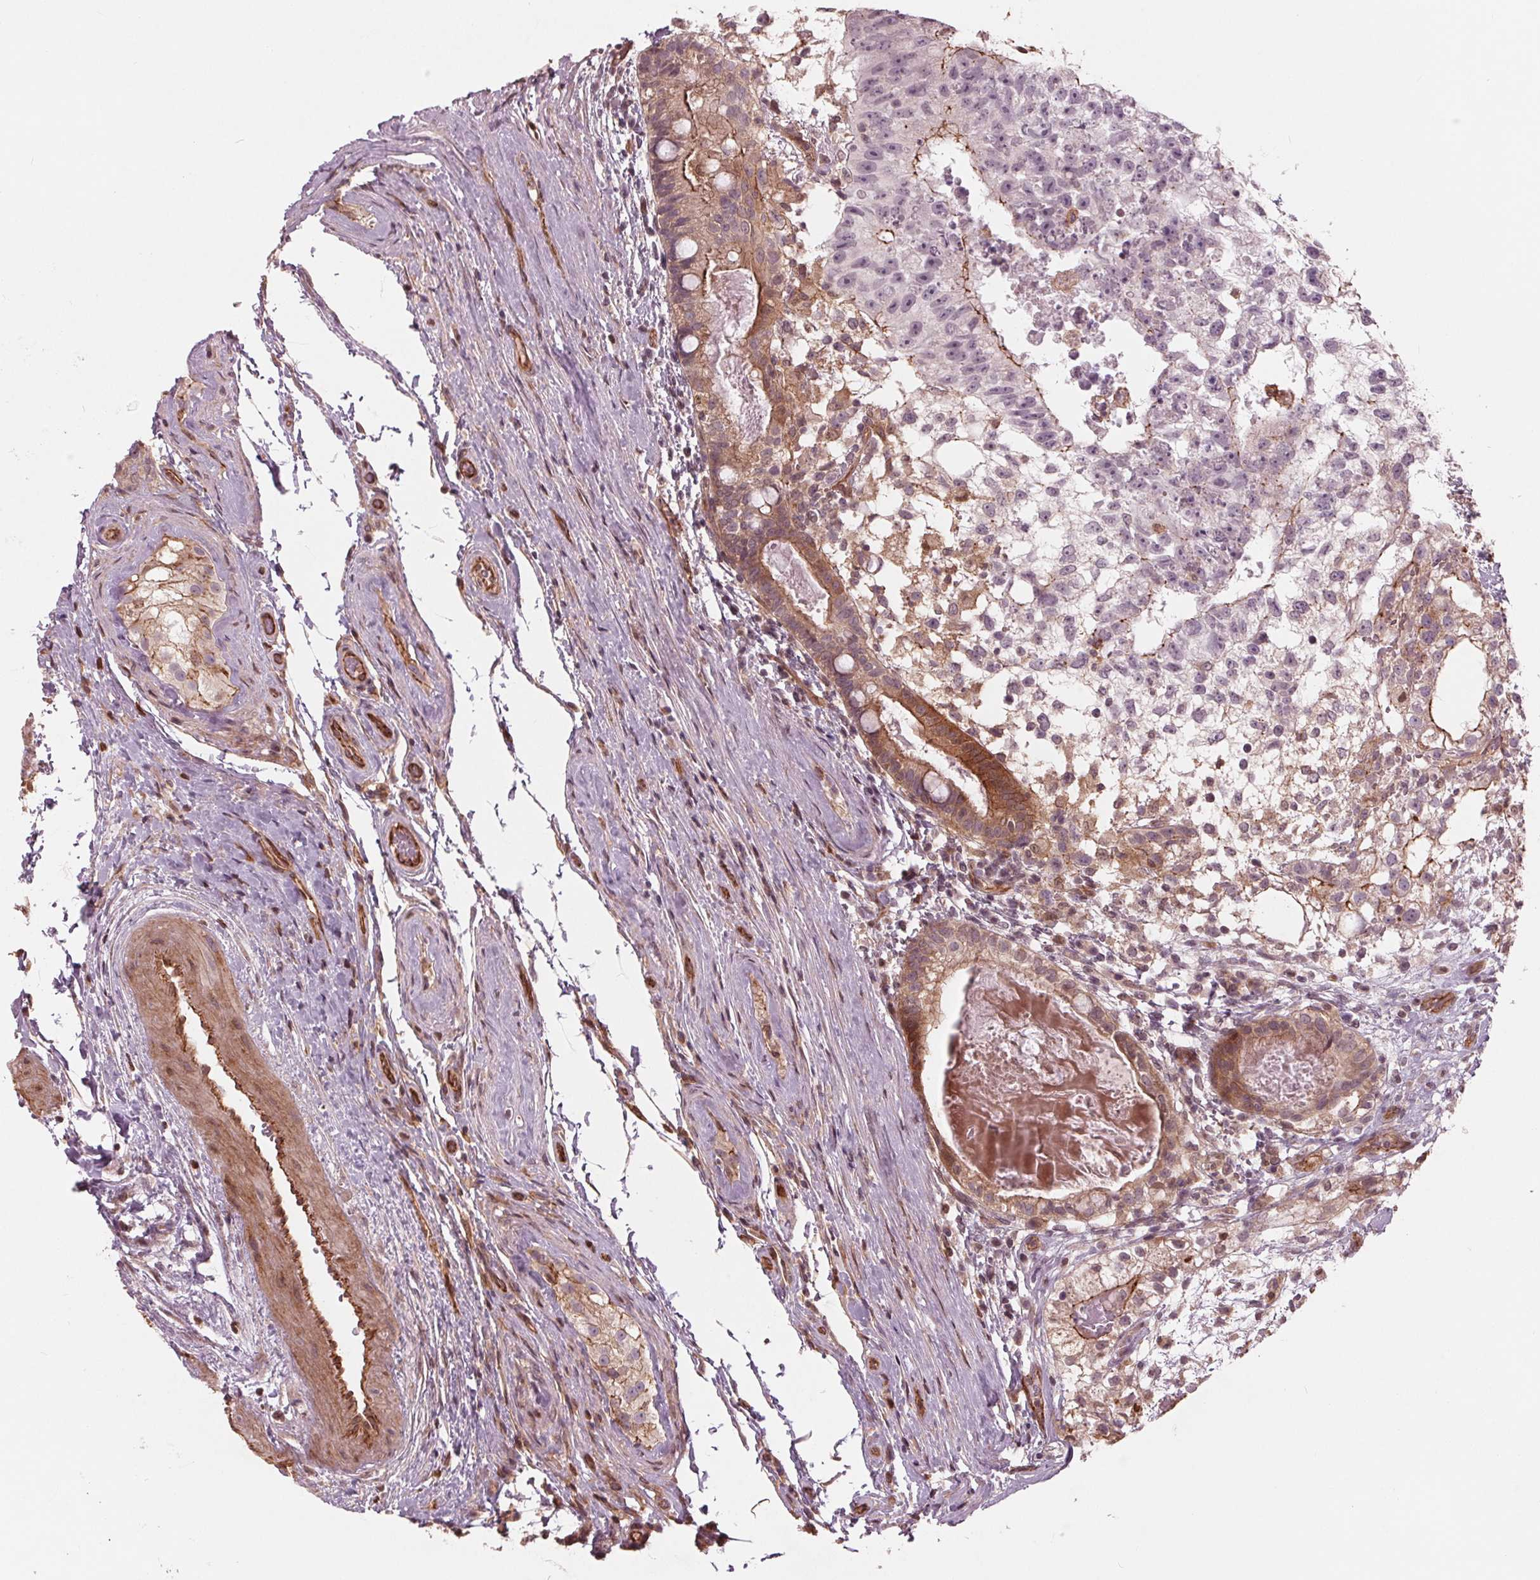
{"staining": {"intensity": "moderate", "quantity": "25%-75%", "location": "cytoplasmic/membranous"}, "tissue": "testis cancer", "cell_type": "Tumor cells", "image_type": "cancer", "snomed": [{"axis": "morphology", "description": "Seminoma, NOS"}, {"axis": "morphology", "description": "Carcinoma, Embryonal, NOS"}, {"axis": "topography", "description": "Testis"}], "caption": "Testis cancer (embryonal carcinoma) stained for a protein (brown) reveals moderate cytoplasmic/membranous positive staining in approximately 25%-75% of tumor cells.", "gene": "TXNIP", "patient": {"sex": "male", "age": 41}}